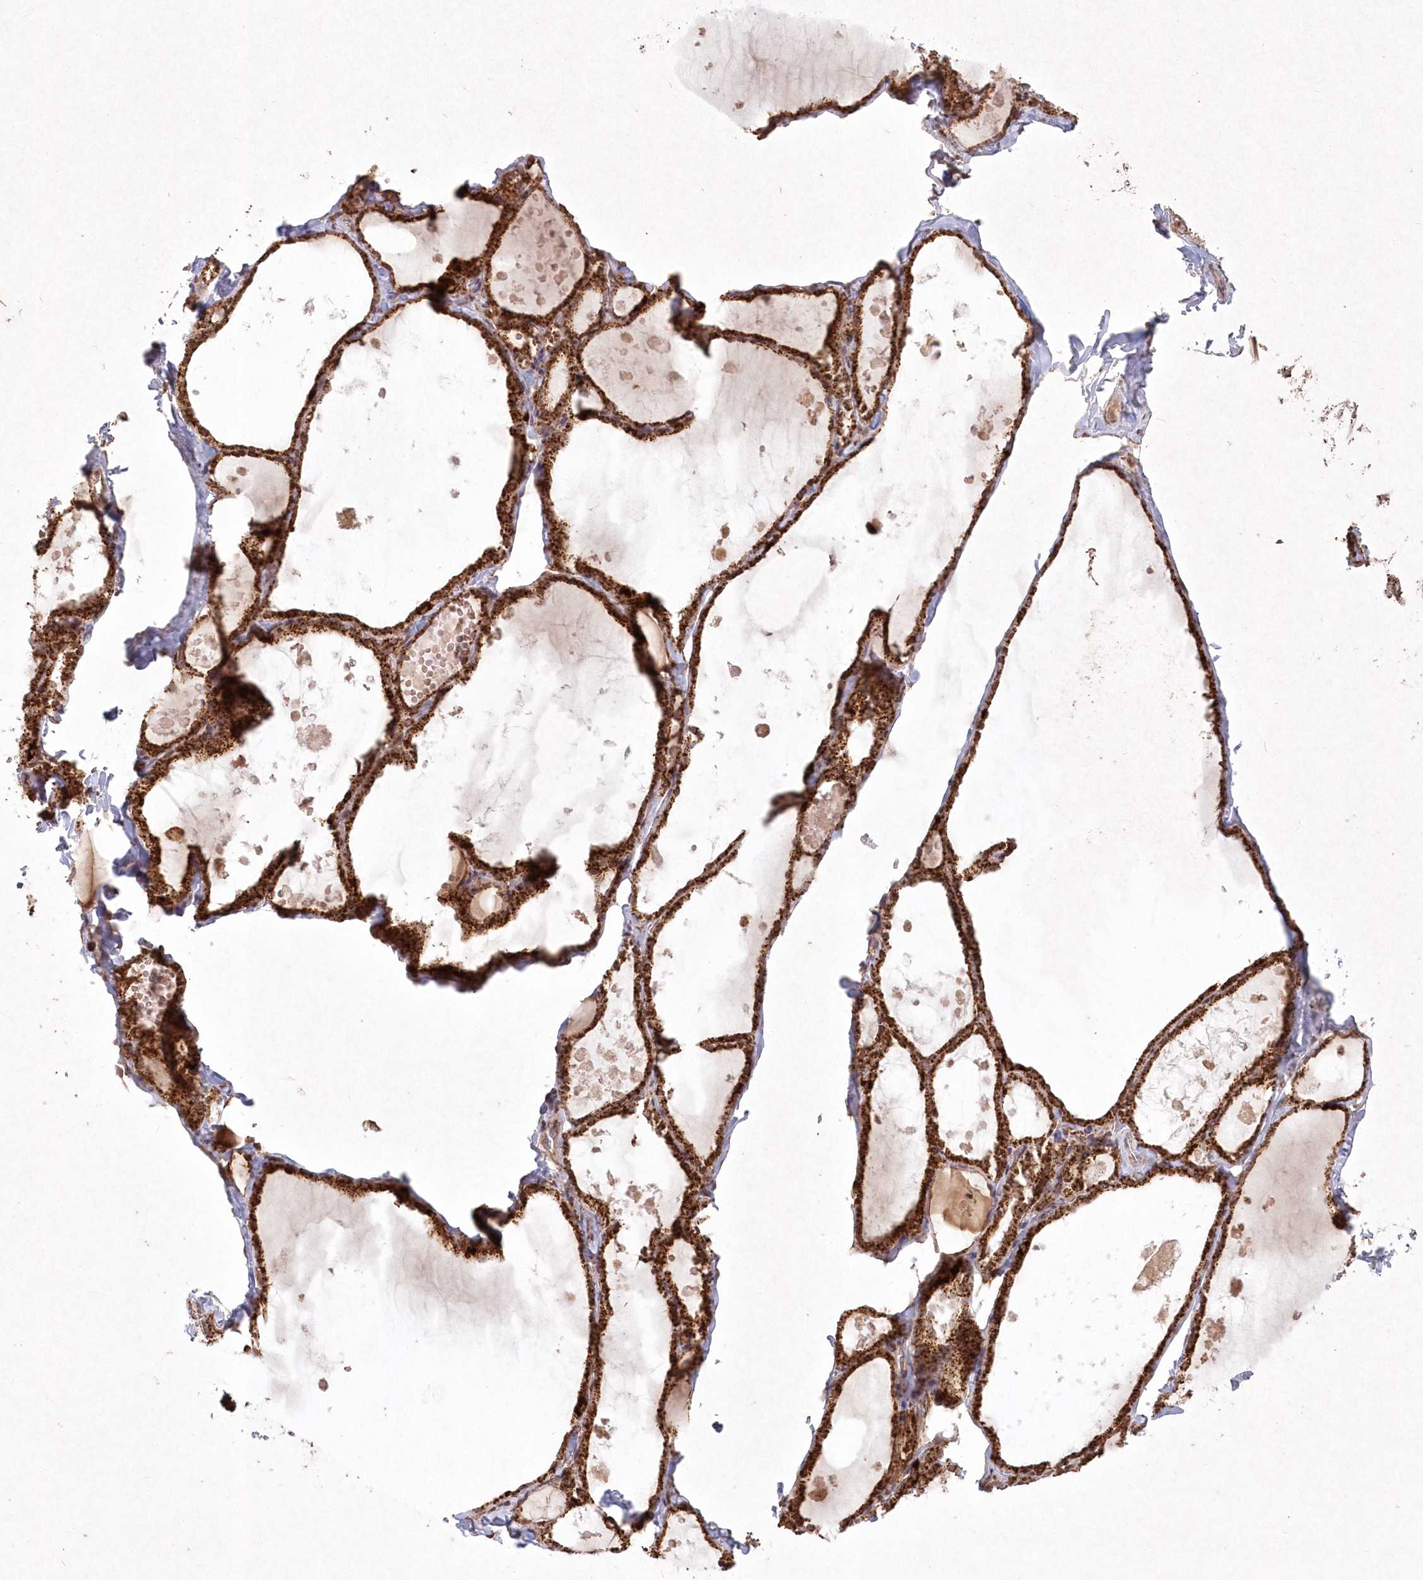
{"staining": {"intensity": "strong", "quantity": ">75%", "location": "cytoplasmic/membranous"}, "tissue": "thyroid gland", "cell_type": "Glandular cells", "image_type": "normal", "snomed": [{"axis": "morphology", "description": "Normal tissue, NOS"}, {"axis": "topography", "description": "Thyroid gland"}], "caption": "Immunohistochemistry image of normal thyroid gland: thyroid gland stained using immunohistochemistry (IHC) shows high levels of strong protein expression localized specifically in the cytoplasmic/membranous of glandular cells, appearing as a cytoplasmic/membranous brown color.", "gene": "LRPPRC", "patient": {"sex": "male", "age": 56}}